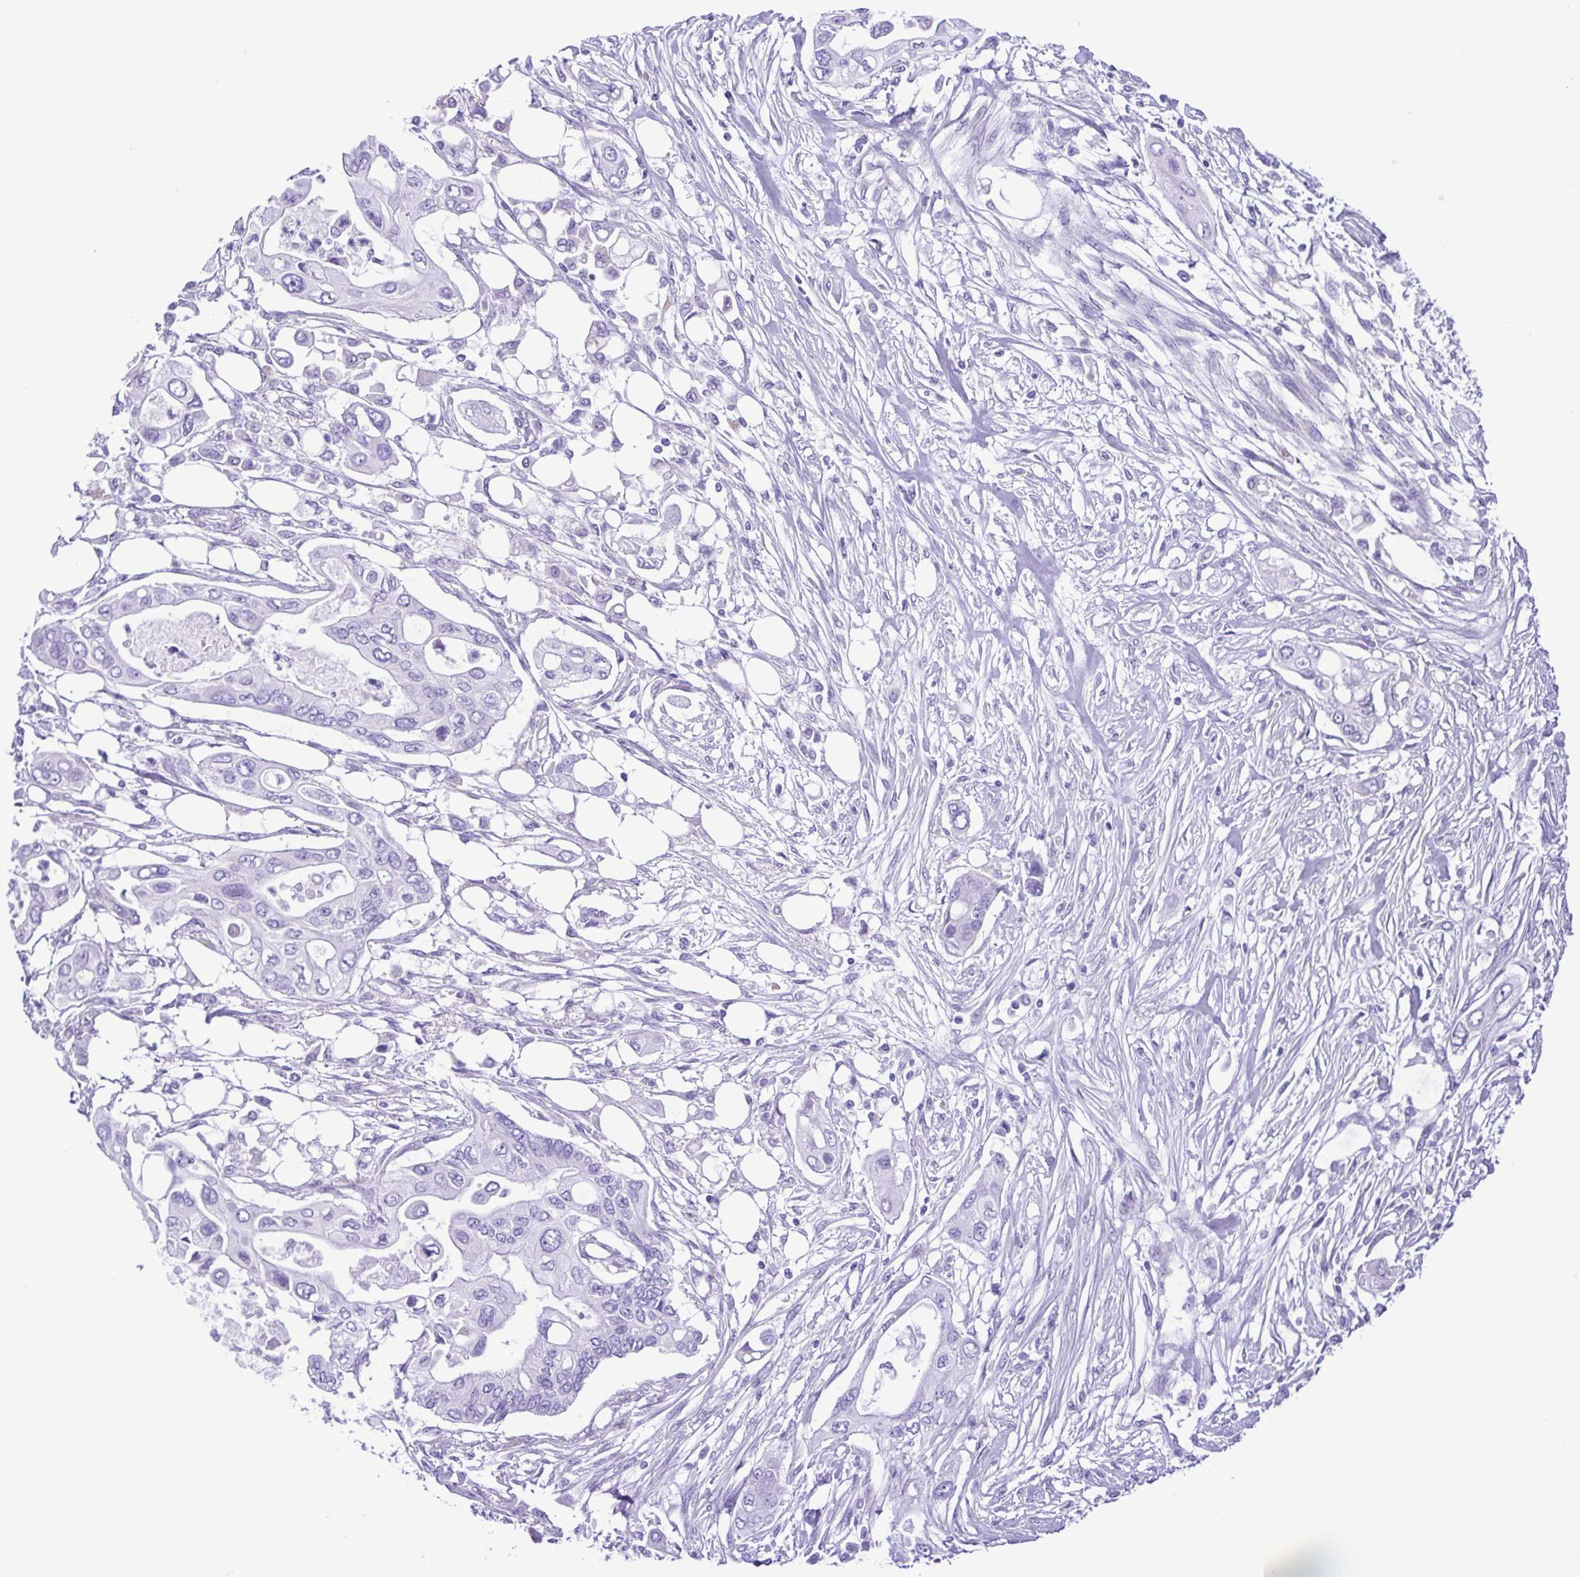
{"staining": {"intensity": "negative", "quantity": "none", "location": "none"}, "tissue": "pancreatic cancer", "cell_type": "Tumor cells", "image_type": "cancer", "snomed": [{"axis": "morphology", "description": "Adenocarcinoma, NOS"}, {"axis": "topography", "description": "Pancreas"}], "caption": "This micrograph is of pancreatic cancer (adenocarcinoma) stained with immunohistochemistry (IHC) to label a protein in brown with the nuclei are counter-stained blue. There is no expression in tumor cells.", "gene": "PAK3", "patient": {"sex": "female", "age": 63}}